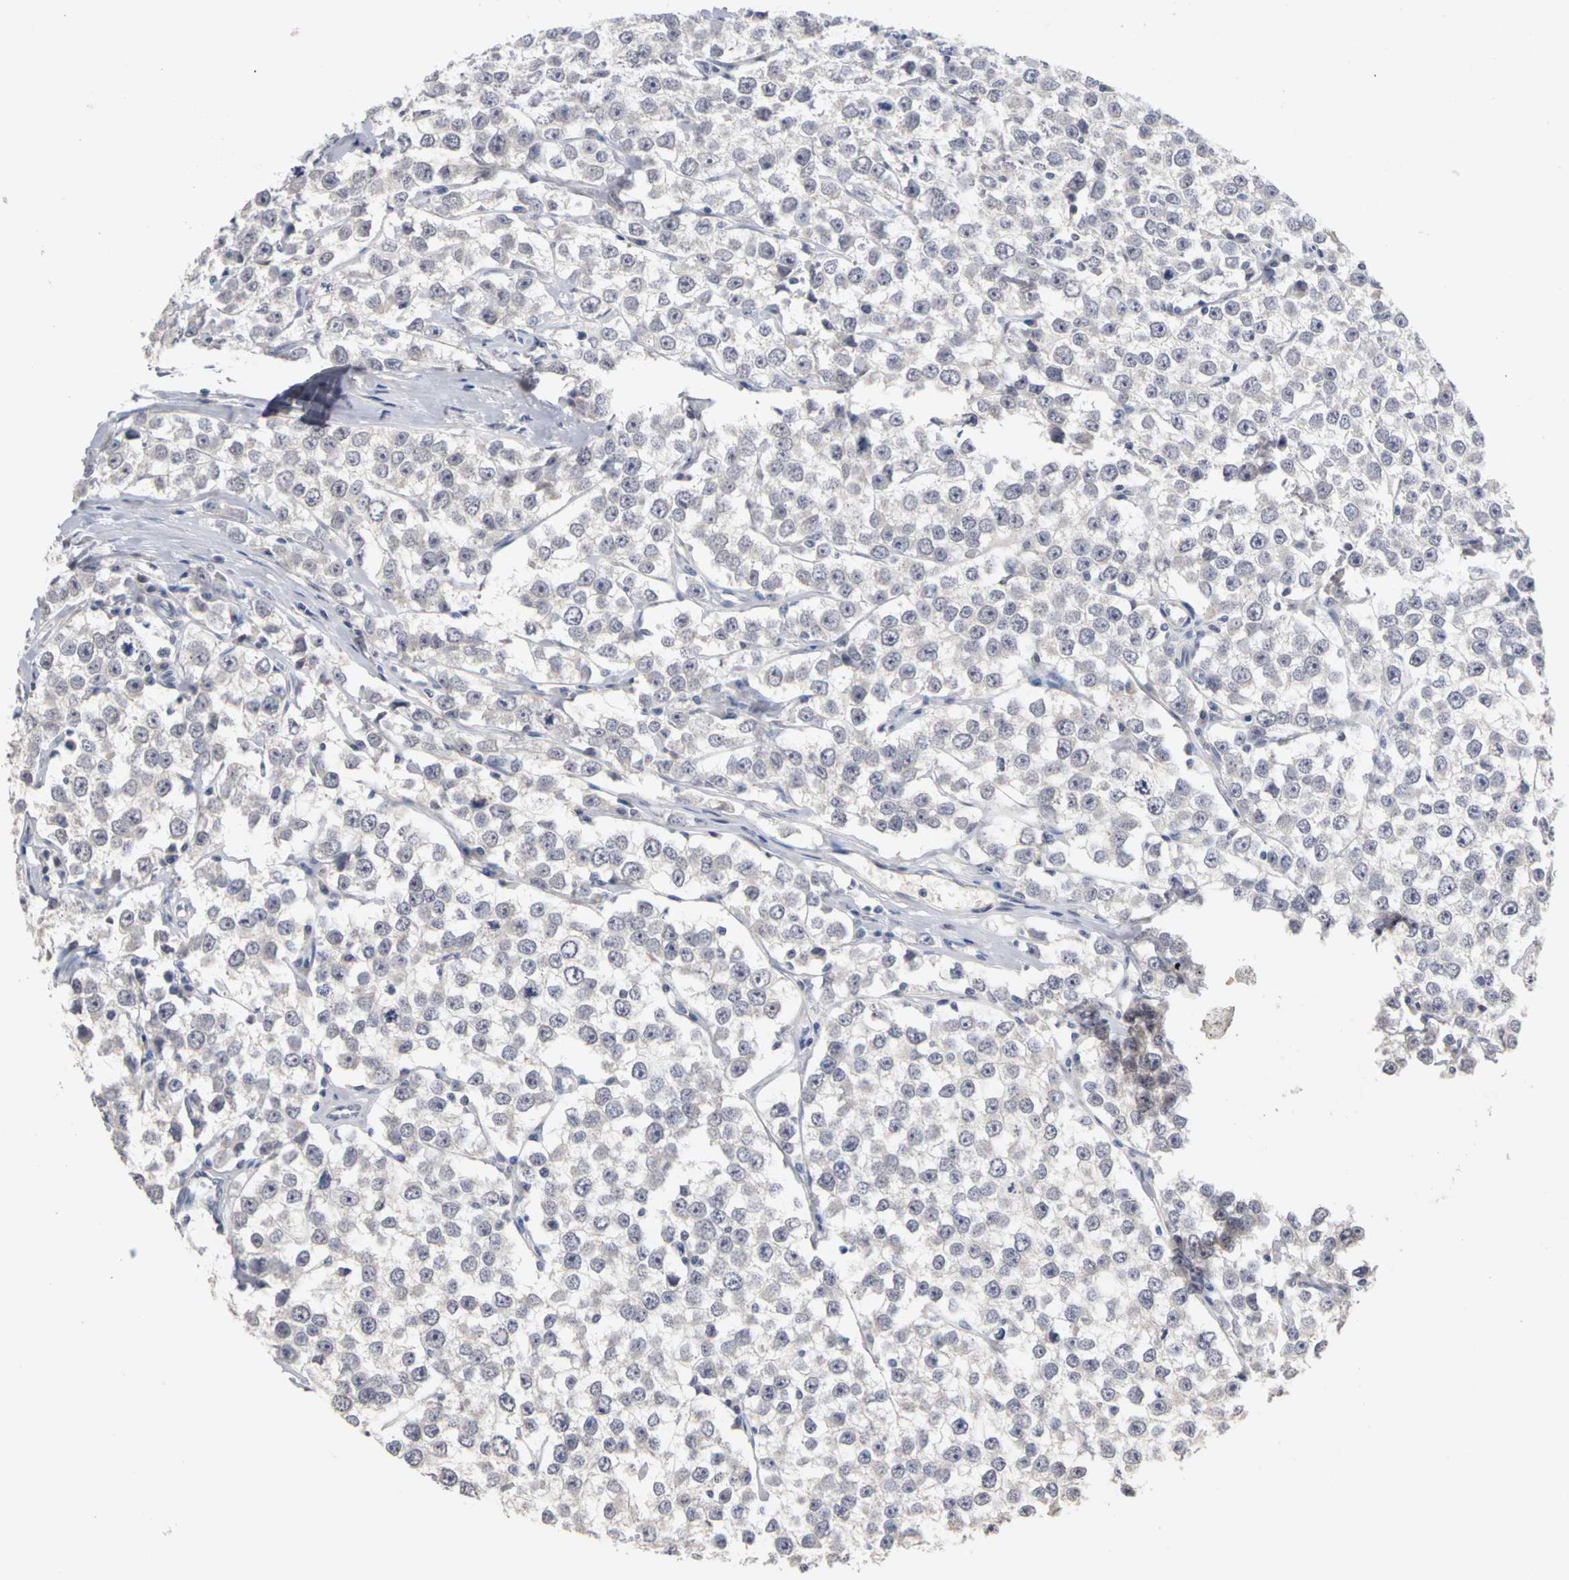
{"staining": {"intensity": "negative", "quantity": "none", "location": "none"}, "tissue": "testis cancer", "cell_type": "Tumor cells", "image_type": "cancer", "snomed": [{"axis": "morphology", "description": "Seminoma, NOS"}, {"axis": "morphology", "description": "Carcinoma, Embryonal, NOS"}, {"axis": "topography", "description": "Testis"}], "caption": "Photomicrograph shows no significant protein expression in tumor cells of testis cancer (seminoma).", "gene": "PGR", "patient": {"sex": "male", "age": 52}}